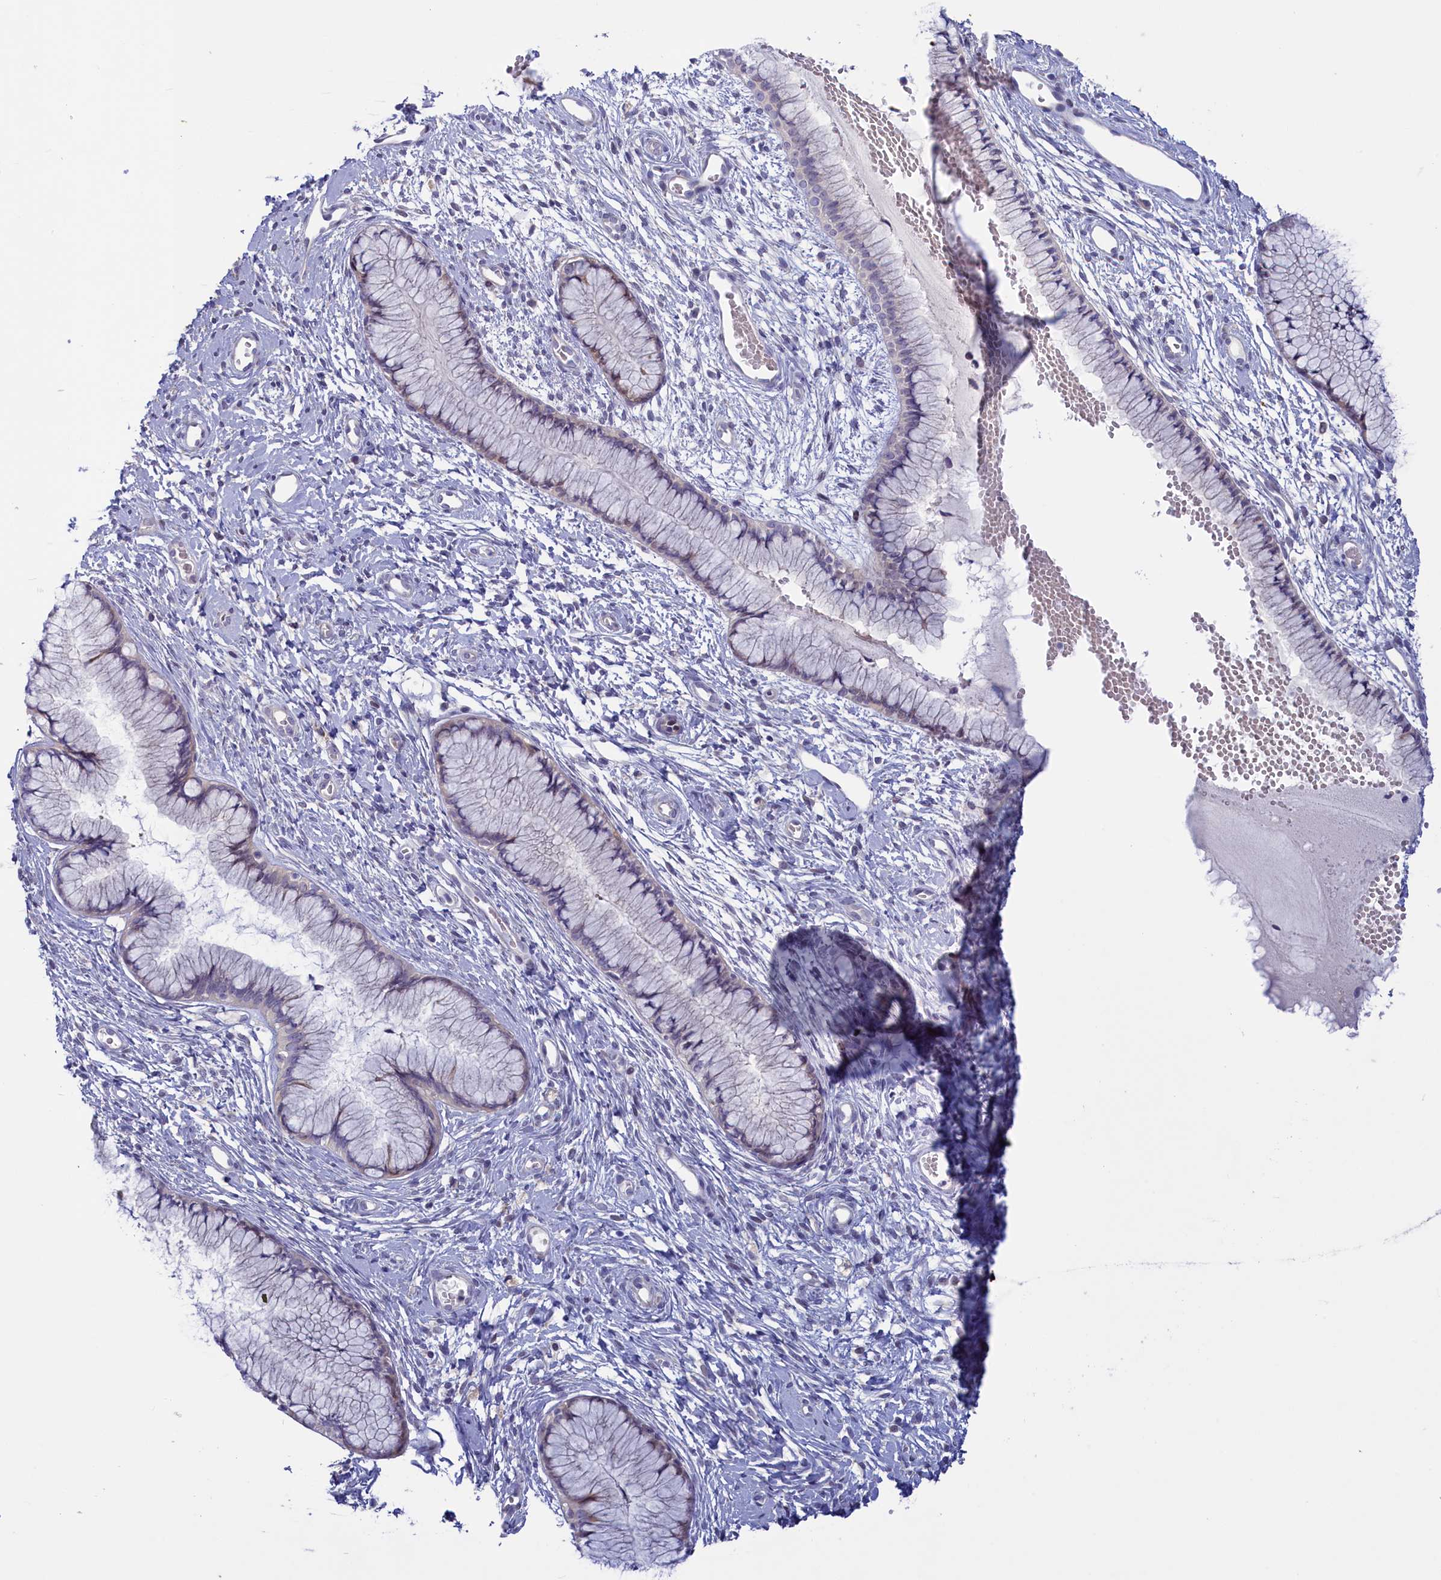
{"staining": {"intensity": "negative", "quantity": "none", "location": "none"}, "tissue": "cervix", "cell_type": "Glandular cells", "image_type": "normal", "snomed": [{"axis": "morphology", "description": "Normal tissue, NOS"}, {"axis": "topography", "description": "Cervix"}], "caption": "DAB (3,3'-diaminobenzidine) immunohistochemical staining of unremarkable cervix exhibits no significant expression in glandular cells. (DAB (3,3'-diaminobenzidine) immunohistochemistry, high magnification).", "gene": "HYKK", "patient": {"sex": "female", "age": 42}}